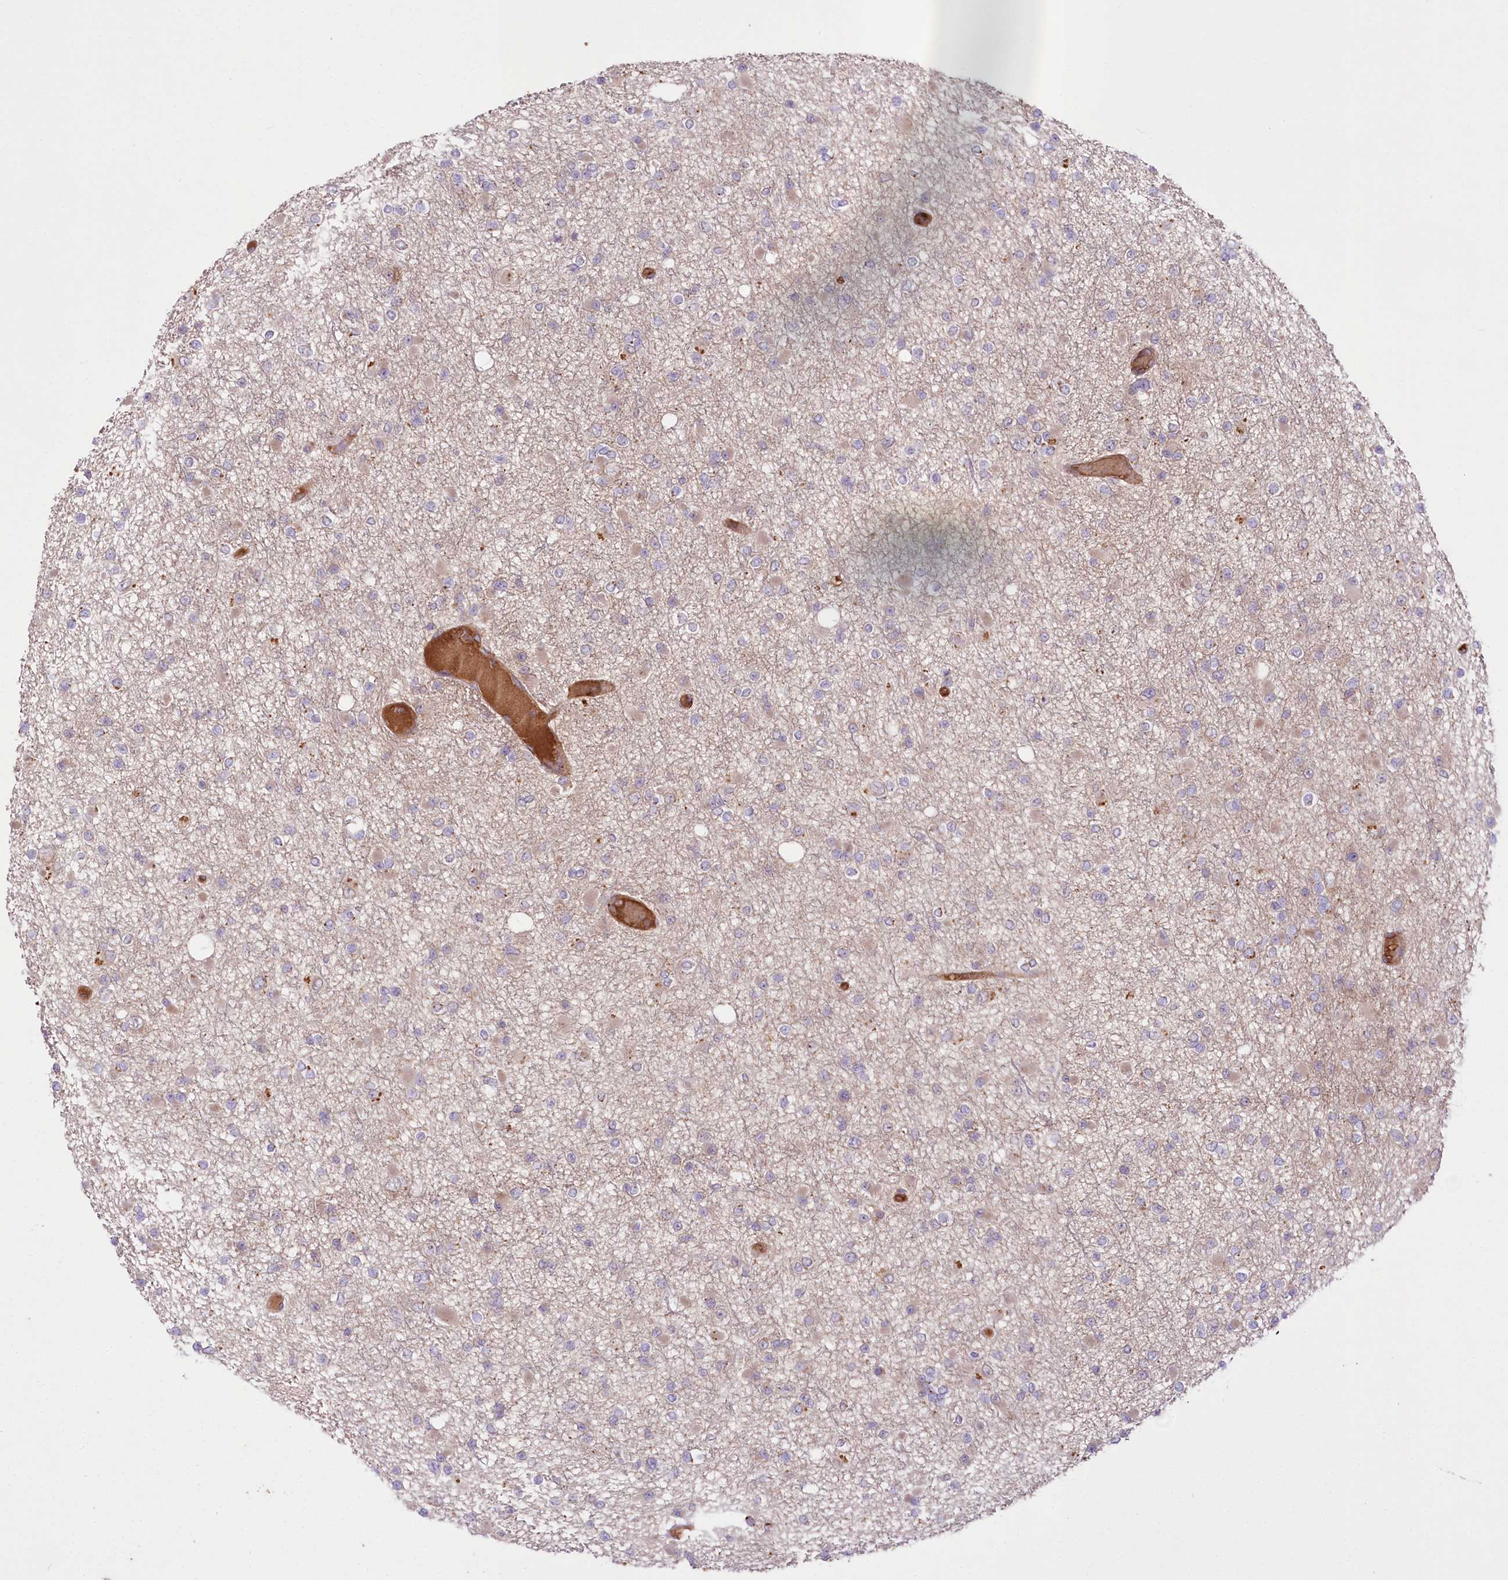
{"staining": {"intensity": "negative", "quantity": "none", "location": "none"}, "tissue": "glioma", "cell_type": "Tumor cells", "image_type": "cancer", "snomed": [{"axis": "morphology", "description": "Glioma, malignant, Low grade"}, {"axis": "topography", "description": "Brain"}], "caption": "Protein analysis of malignant glioma (low-grade) shows no significant expression in tumor cells.", "gene": "TRUB1", "patient": {"sex": "female", "age": 22}}